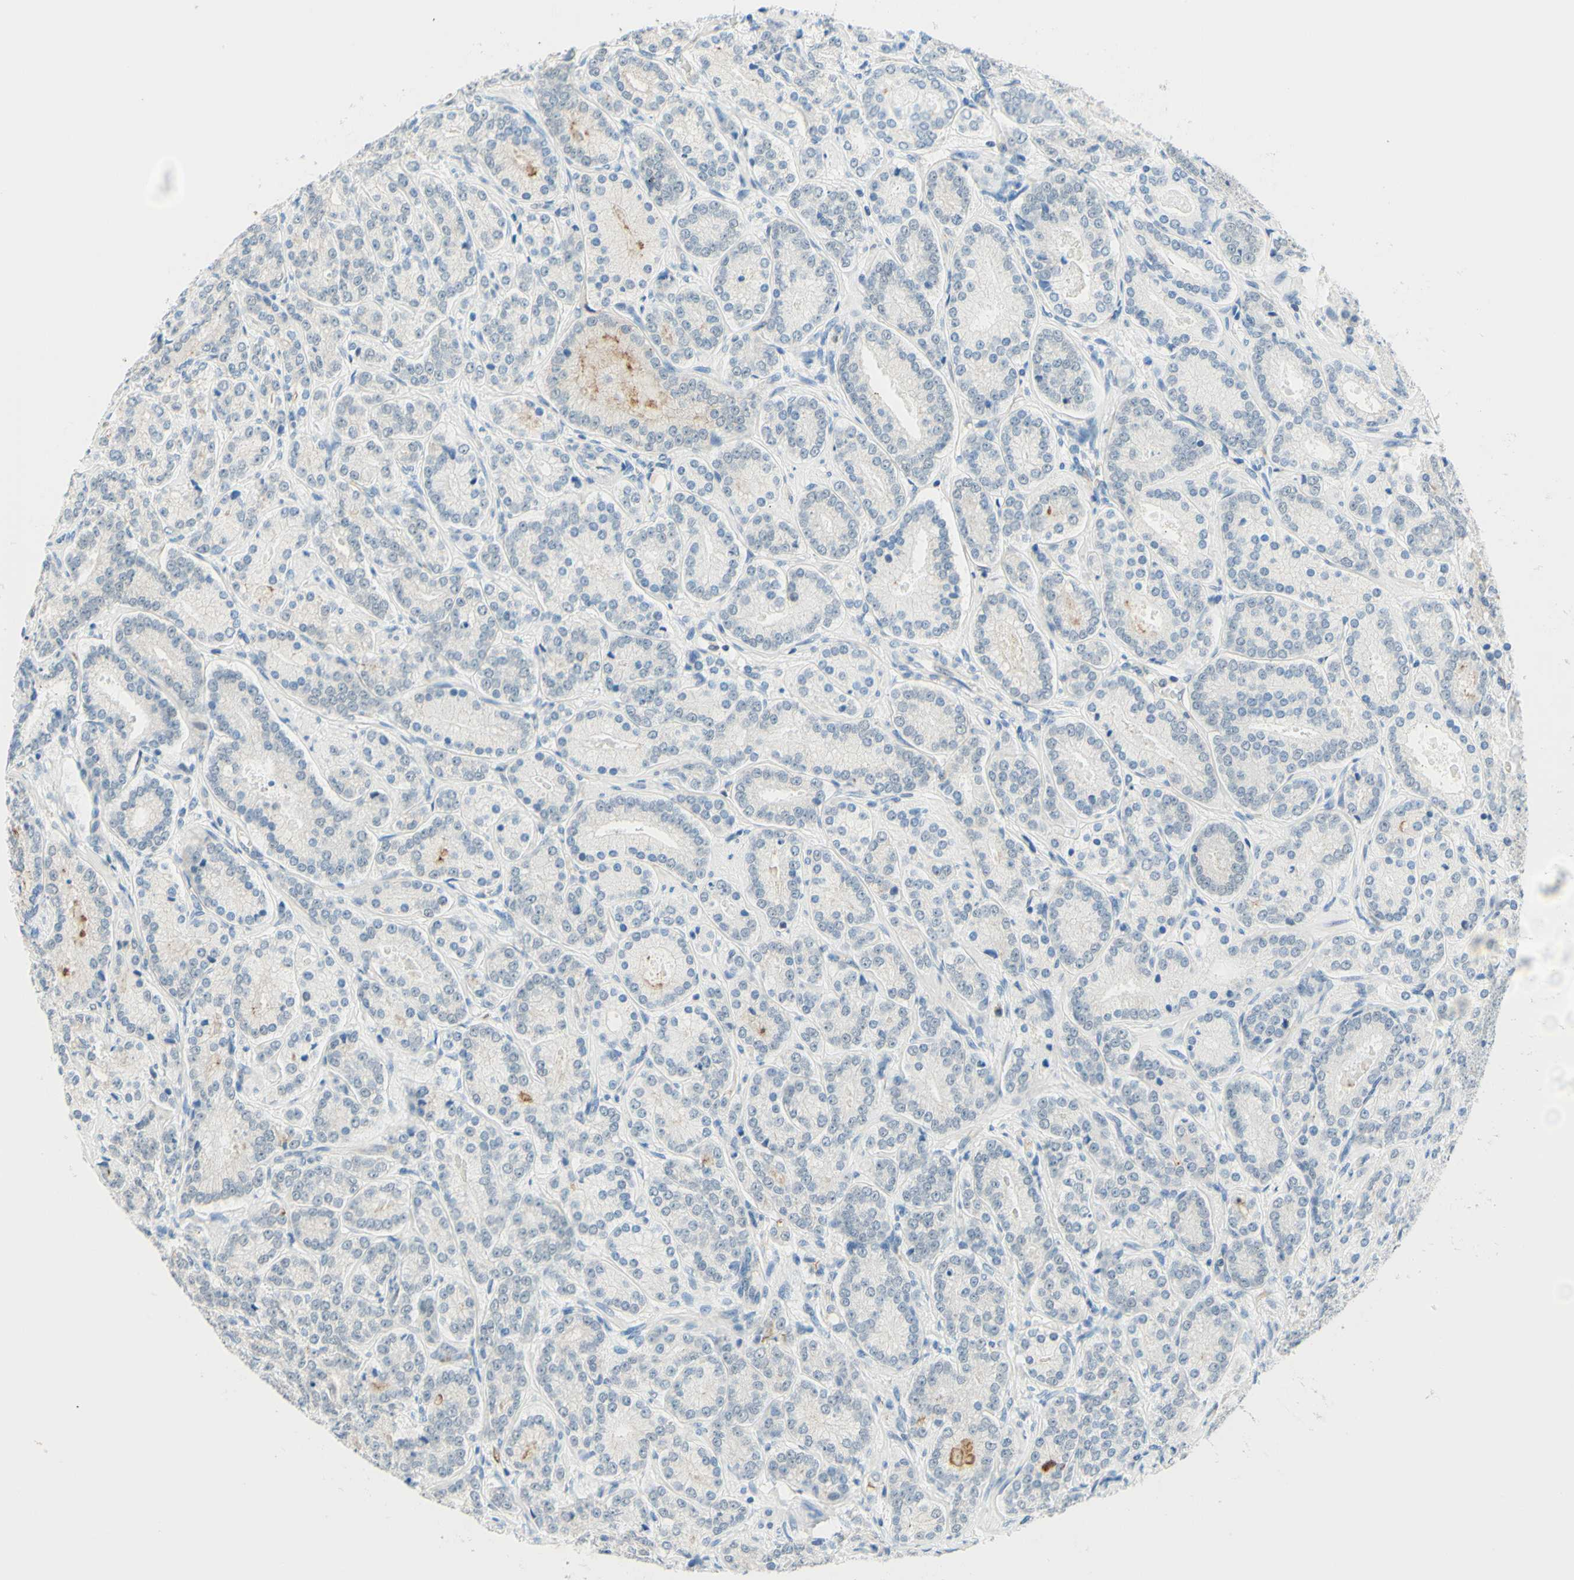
{"staining": {"intensity": "negative", "quantity": "none", "location": "none"}, "tissue": "prostate cancer", "cell_type": "Tumor cells", "image_type": "cancer", "snomed": [{"axis": "morphology", "description": "Adenocarcinoma, High grade"}, {"axis": "topography", "description": "Prostate"}], "caption": "An image of prostate cancer stained for a protein displays no brown staining in tumor cells.", "gene": "TREM2", "patient": {"sex": "male", "age": 61}}